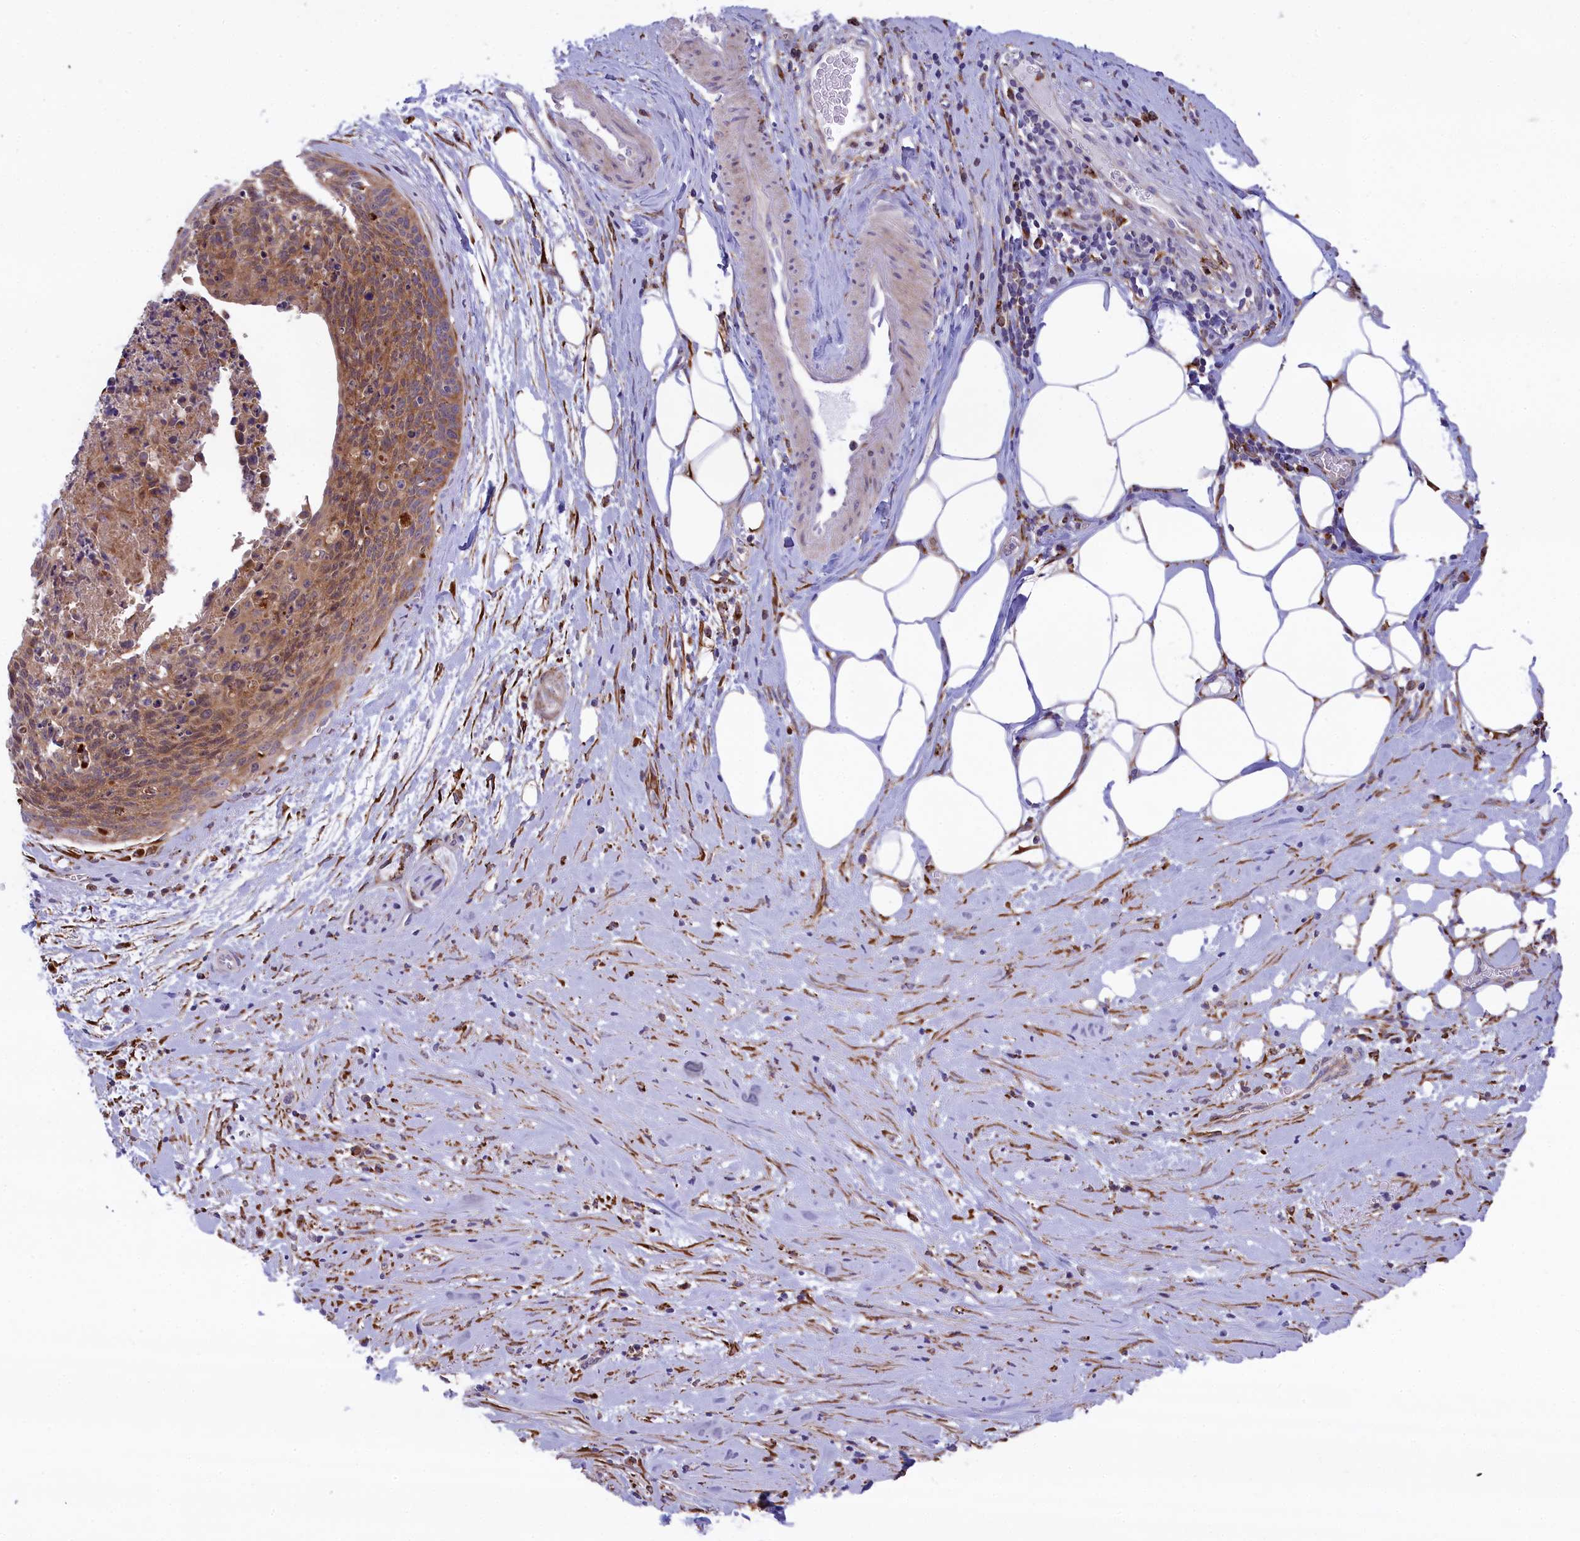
{"staining": {"intensity": "moderate", "quantity": "25%-75%", "location": "cytoplasmic/membranous"}, "tissue": "cervical cancer", "cell_type": "Tumor cells", "image_type": "cancer", "snomed": [{"axis": "morphology", "description": "Squamous cell carcinoma, NOS"}, {"axis": "topography", "description": "Cervix"}], "caption": "Protein expression analysis of cervical cancer (squamous cell carcinoma) demonstrates moderate cytoplasmic/membranous positivity in approximately 25%-75% of tumor cells.", "gene": "MAN2B1", "patient": {"sex": "female", "age": 55}}